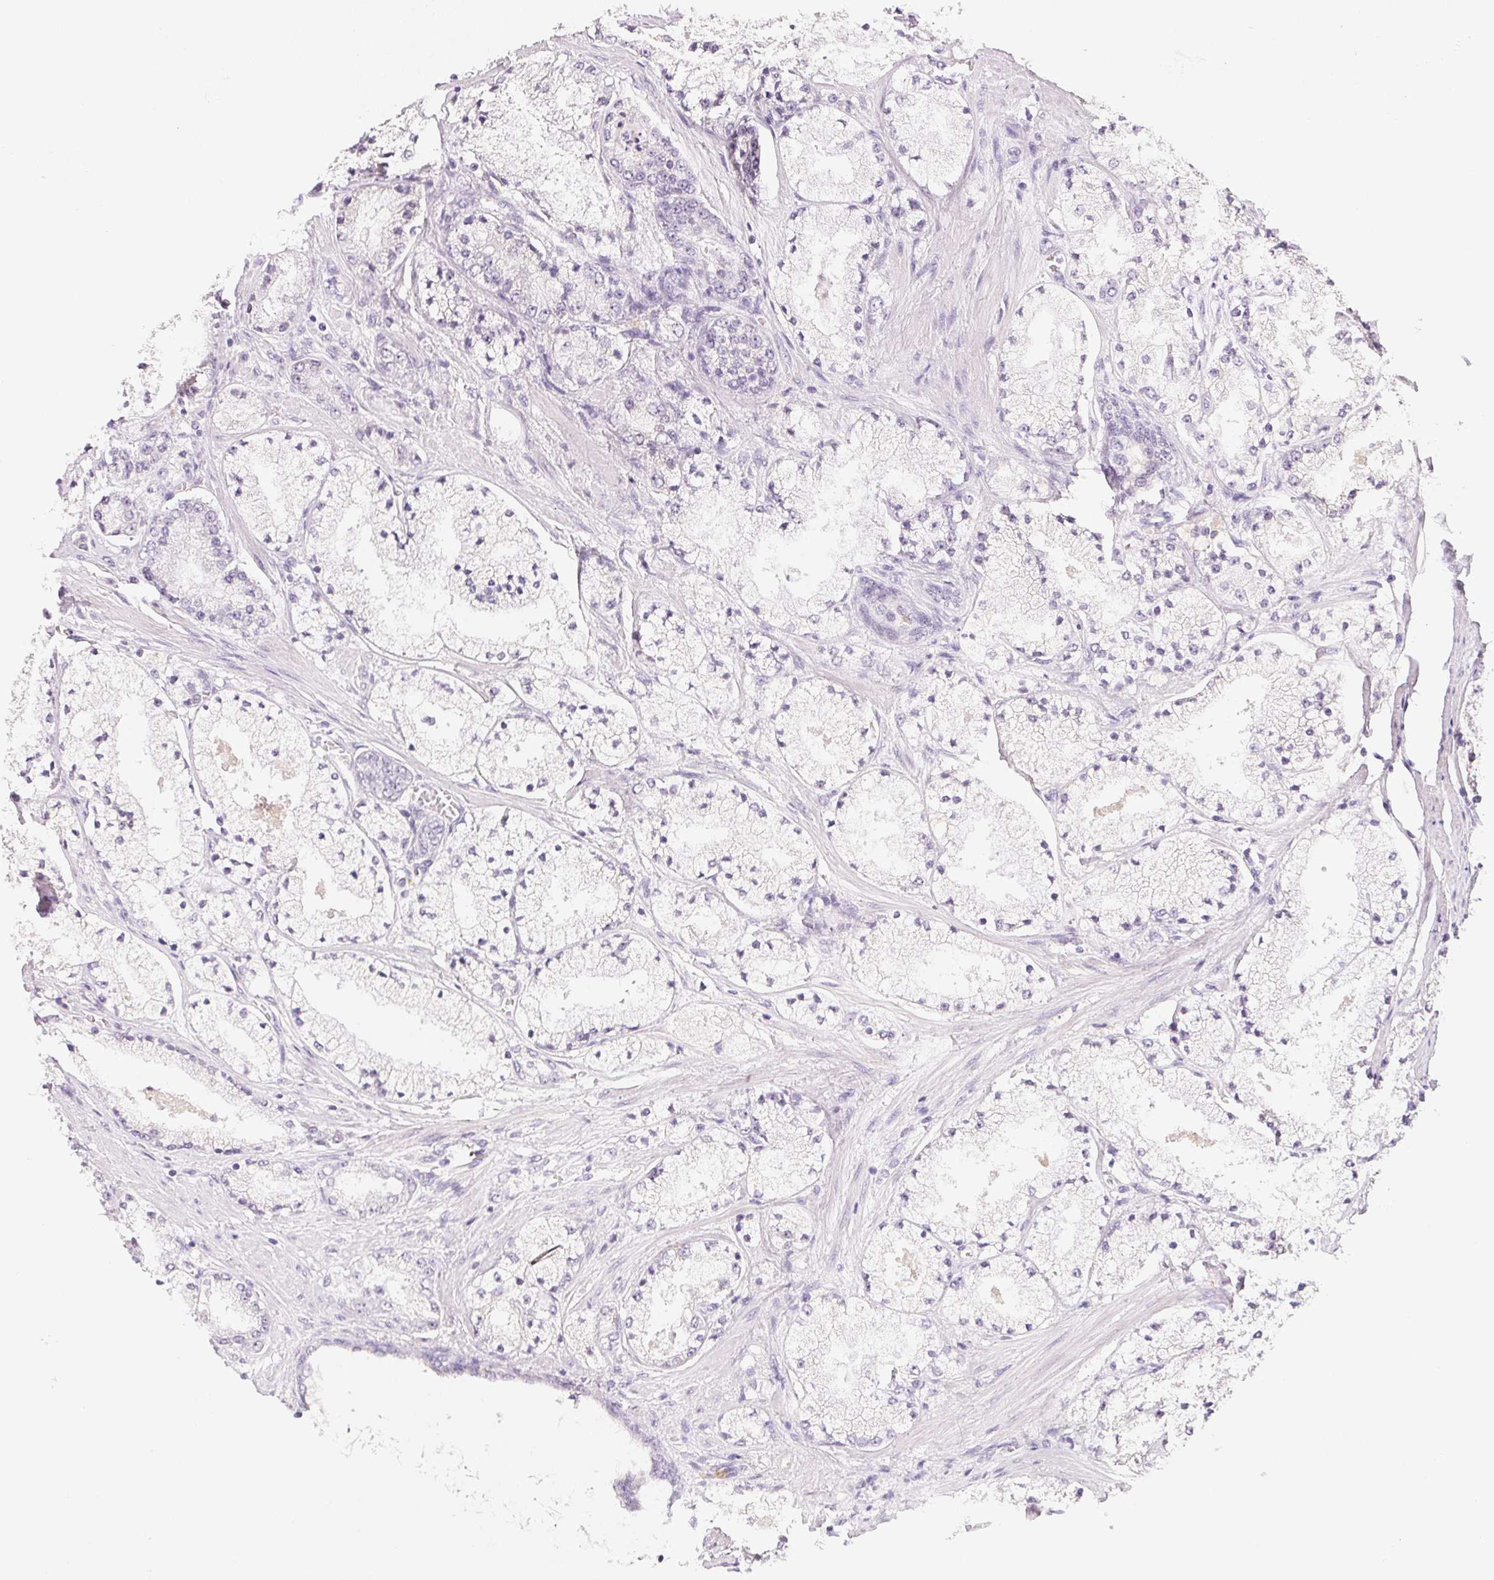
{"staining": {"intensity": "negative", "quantity": "none", "location": "none"}, "tissue": "prostate cancer", "cell_type": "Tumor cells", "image_type": "cancer", "snomed": [{"axis": "morphology", "description": "Adenocarcinoma, High grade"}, {"axis": "topography", "description": "Prostate"}], "caption": "The immunohistochemistry micrograph has no significant staining in tumor cells of prostate cancer tissue.", "gene": "MCOLN3", "patient": {"sex": "male", "age": 63}}